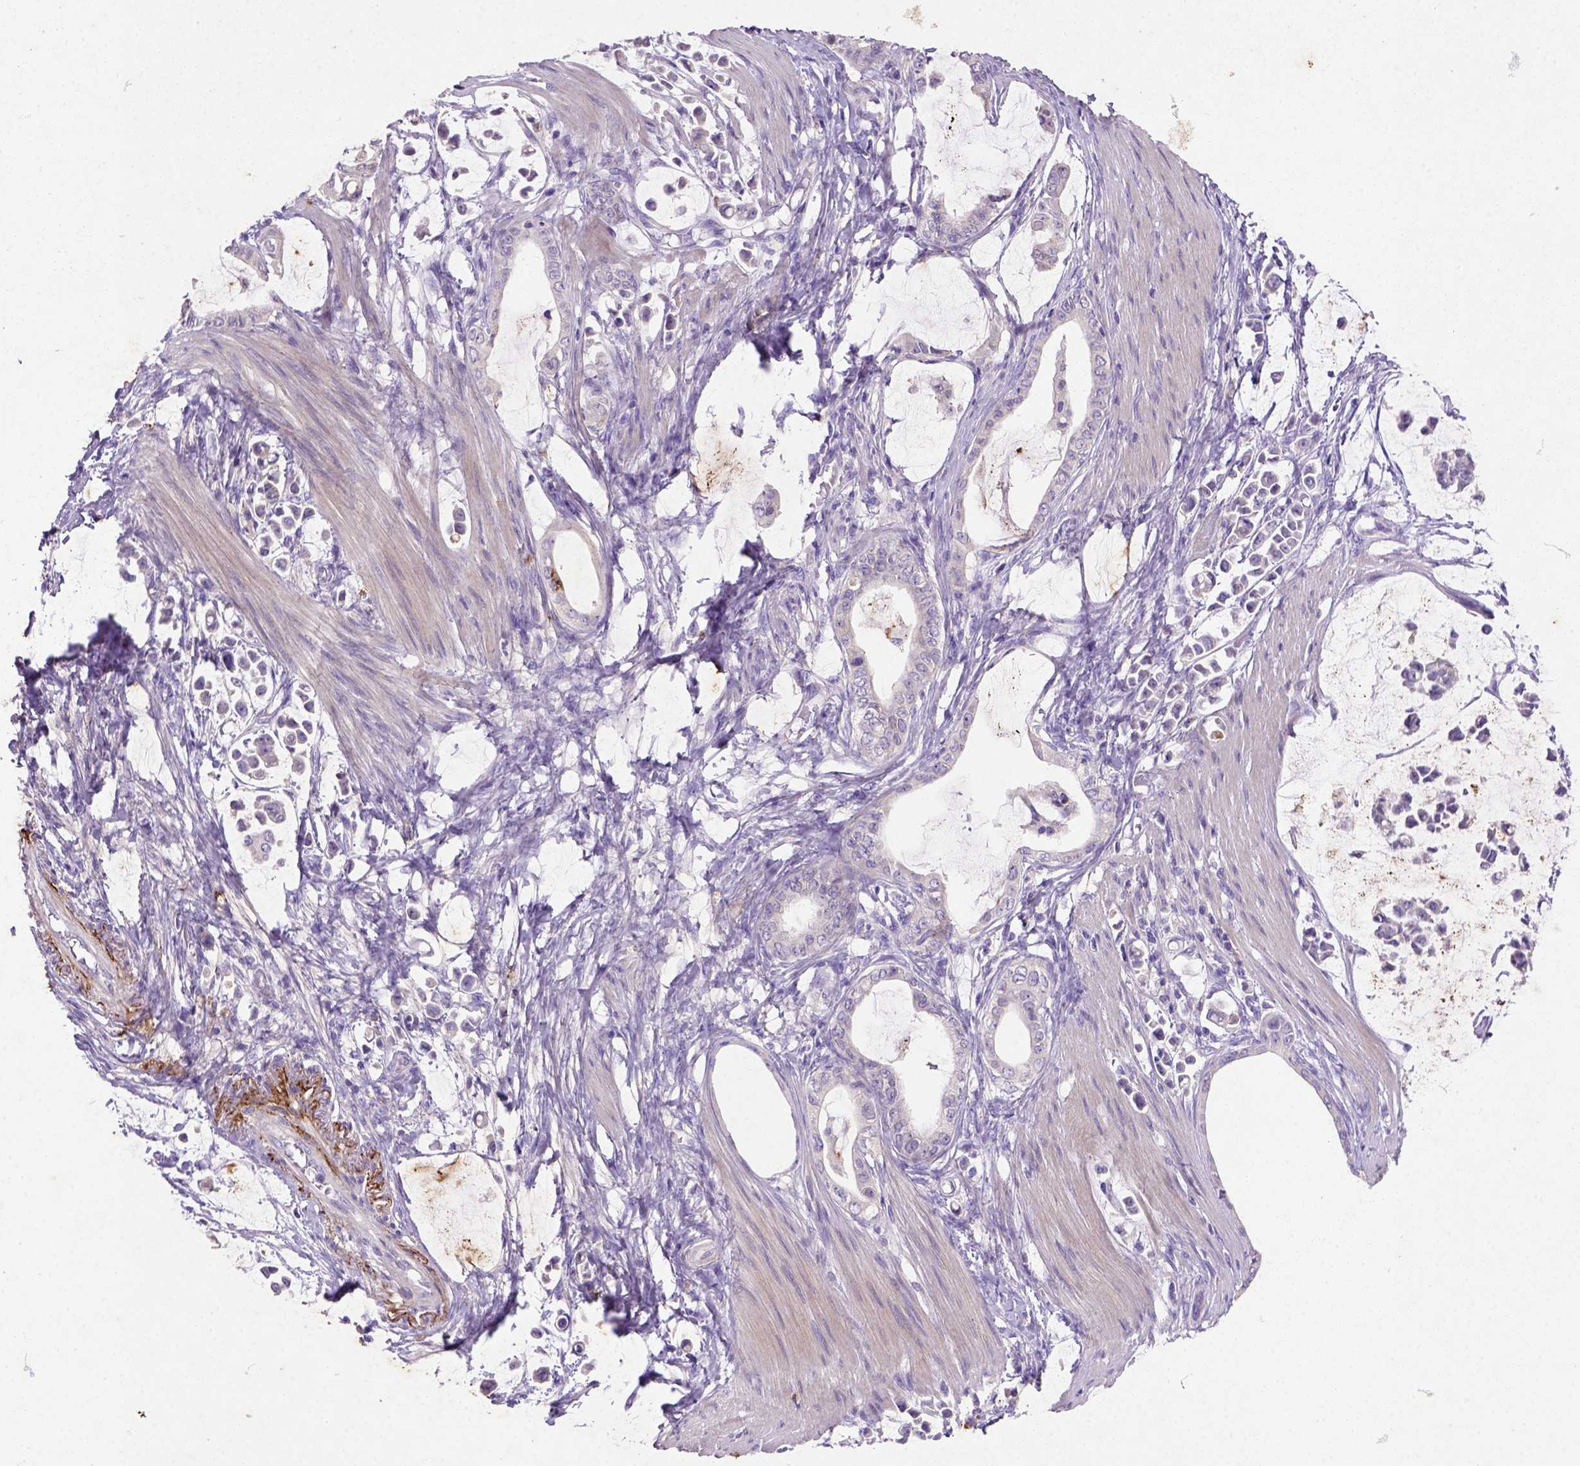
{"staining": {"intensity": "negative", "quantity": "none", "location": "none"}, "tissue": "stomach cancer", "cell_type": "Tumor cells", "image_type": "cancer", "snomed": [{"axis": "morphology", "description": "Adenocarcinoma, NOS"}, {"axis": "topography", "description": "Stomach"}], "caption": "Immunohistochemistry of human stomach cancer (adenocarcinoma) displays no staining in tumor cells. (DAB IHC, high magnification).", "gene": "NUDT2", "patient": {"sex": "male", "age": 82}}